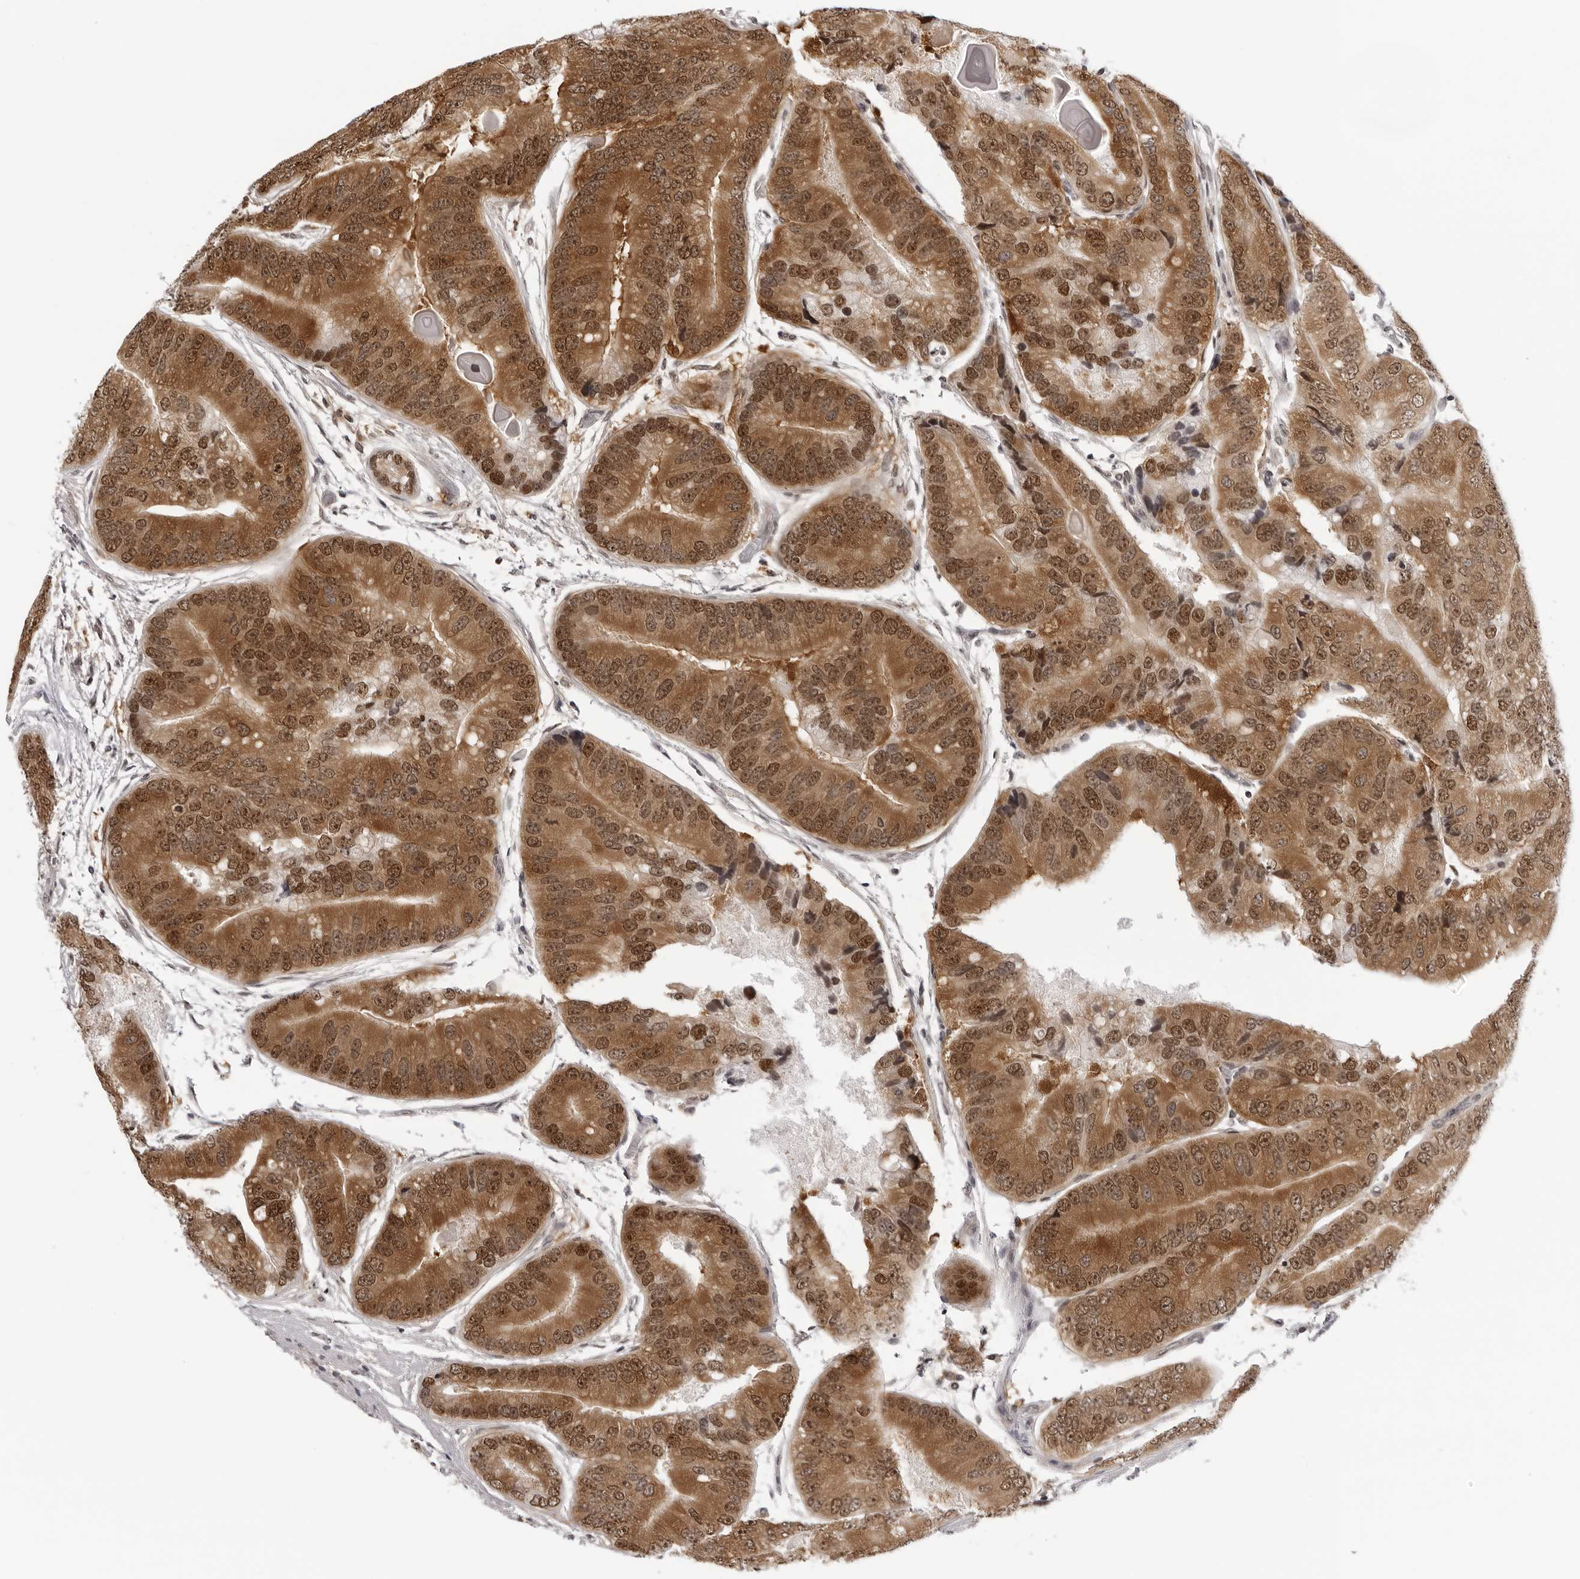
{"staining": {"intensity": "moderate", "quantity": ">75%", "location": "cytoplasmic/membranous,nuclear"}, "tissue": "prostate cancer", "cell_type": "Tumor cells", "image_type": "cancer", "snomed": [{"axis": "morphology", "description": "Adenocarcinoma, High grade"}, {"axis": "topography", "description": "Prostate"}], "caption": "Immunohistochemistry photomicrograph of neoplastic tissue: human high-grade adenocarcinoma (prostate) stained using IHC exhibits medium levels of moderate protein expression localized specifically in the cytoplasmic/membranous and nuclear of tumor cells, appearing as a cytoplasmic/membranous and nuclear brown color.", "gene": "WDR77", "patient": {"sex": "male", "age": 70}}